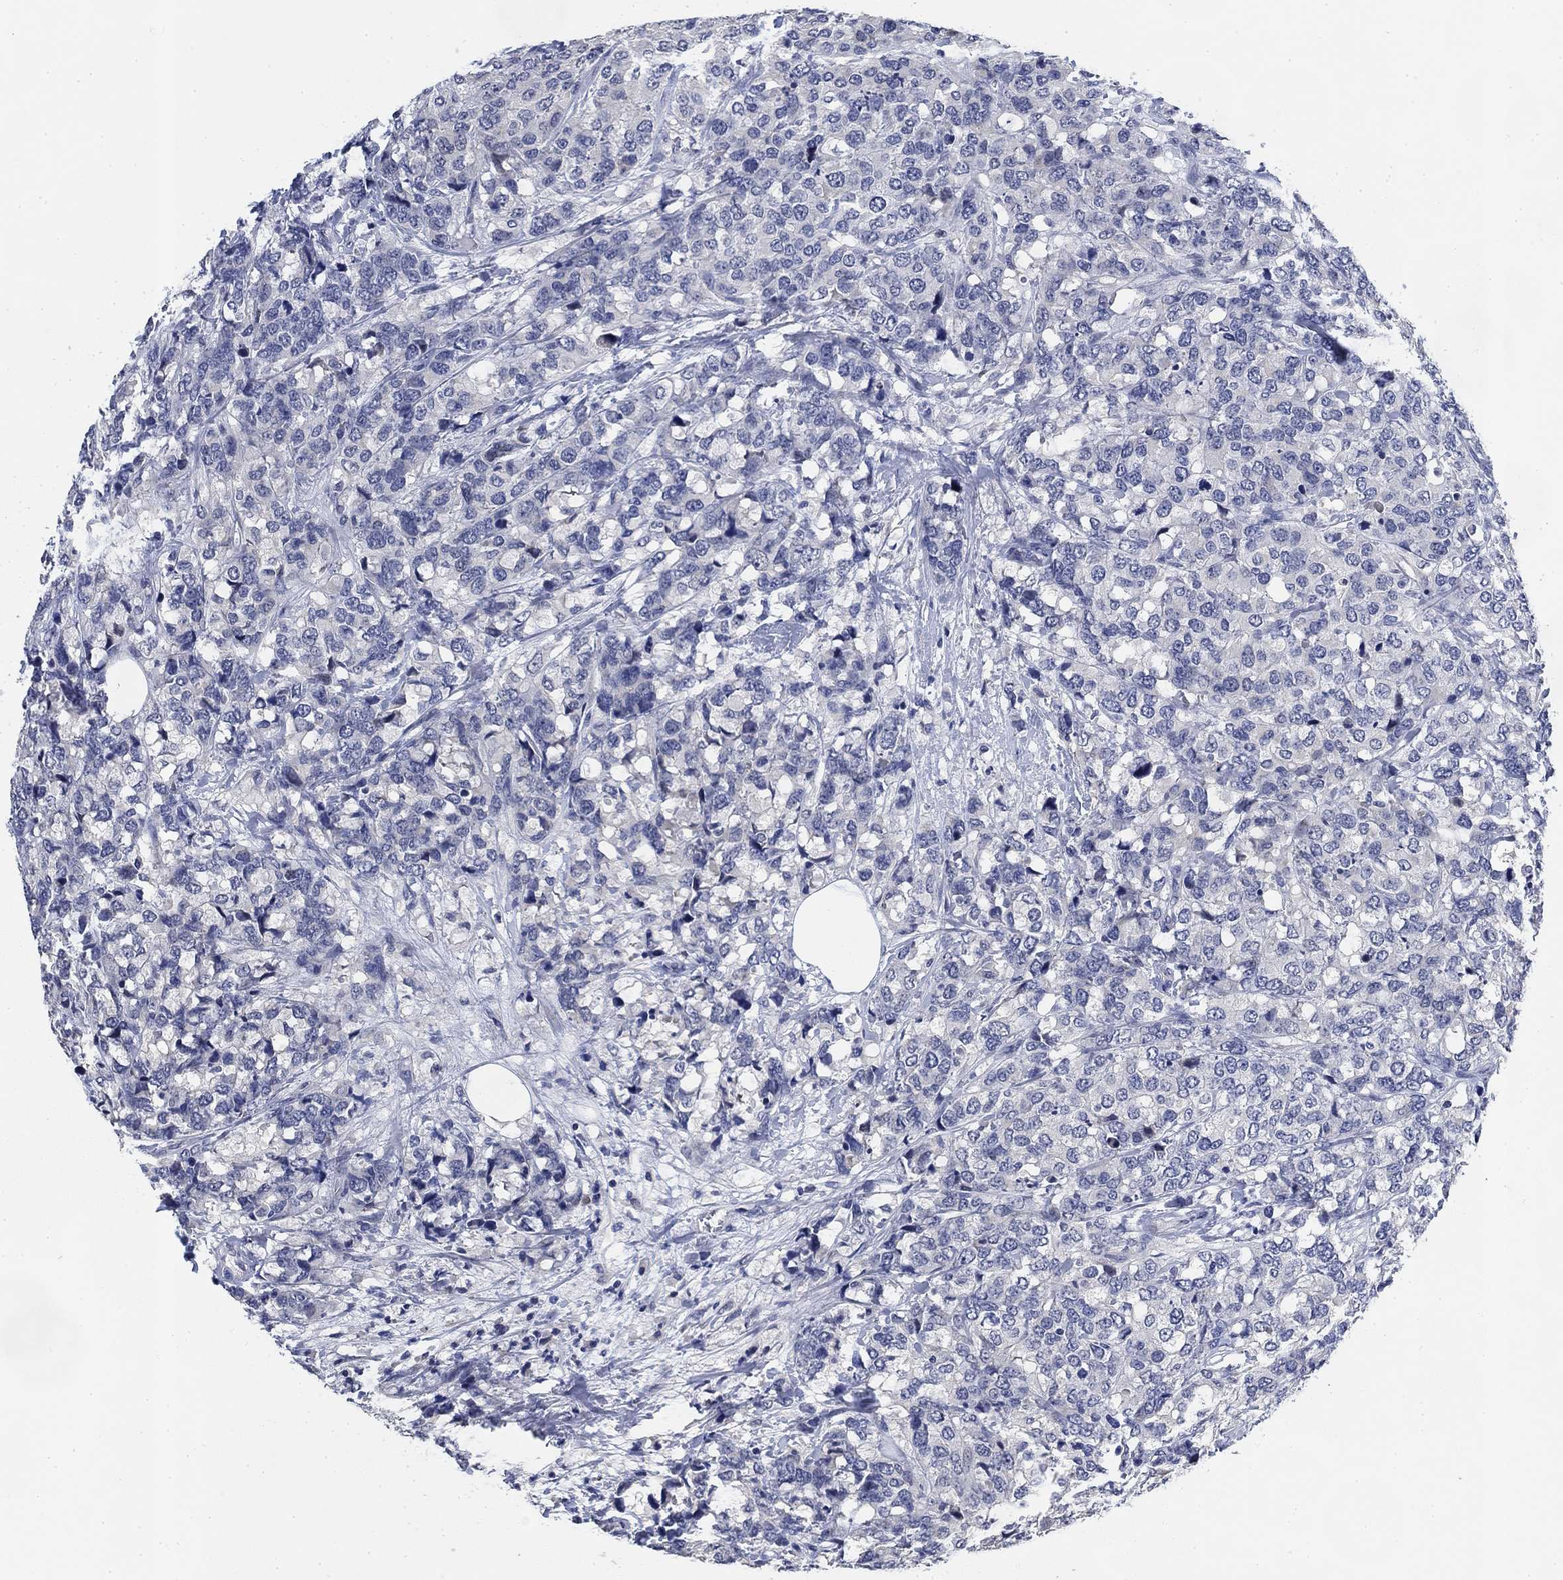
{"staining": {"intensity": "negative", "quantity": "none", "location": "none"}, "tissue": "breast cancer", "cell_type": "Tumor cells", "image_type": "cancer", "snomed": [{"axis": "morphology", "description": "Lobular carcinoma"}, {"axis": "topography", "description": "Breast"}], "caption": "Immunohistochemistry (IHC) photomicrograph of breast lobular carcinoma stained for a protein (brown), which exhibits no staining in tumor cells. The staining was performed using DAB to visualize the protein expression in brown, while the nuclei were stained in blue with hematoxylin (Magnification: 20x).", "gene": "DAZL", "patient": {"sex": "female", "age": 59}}